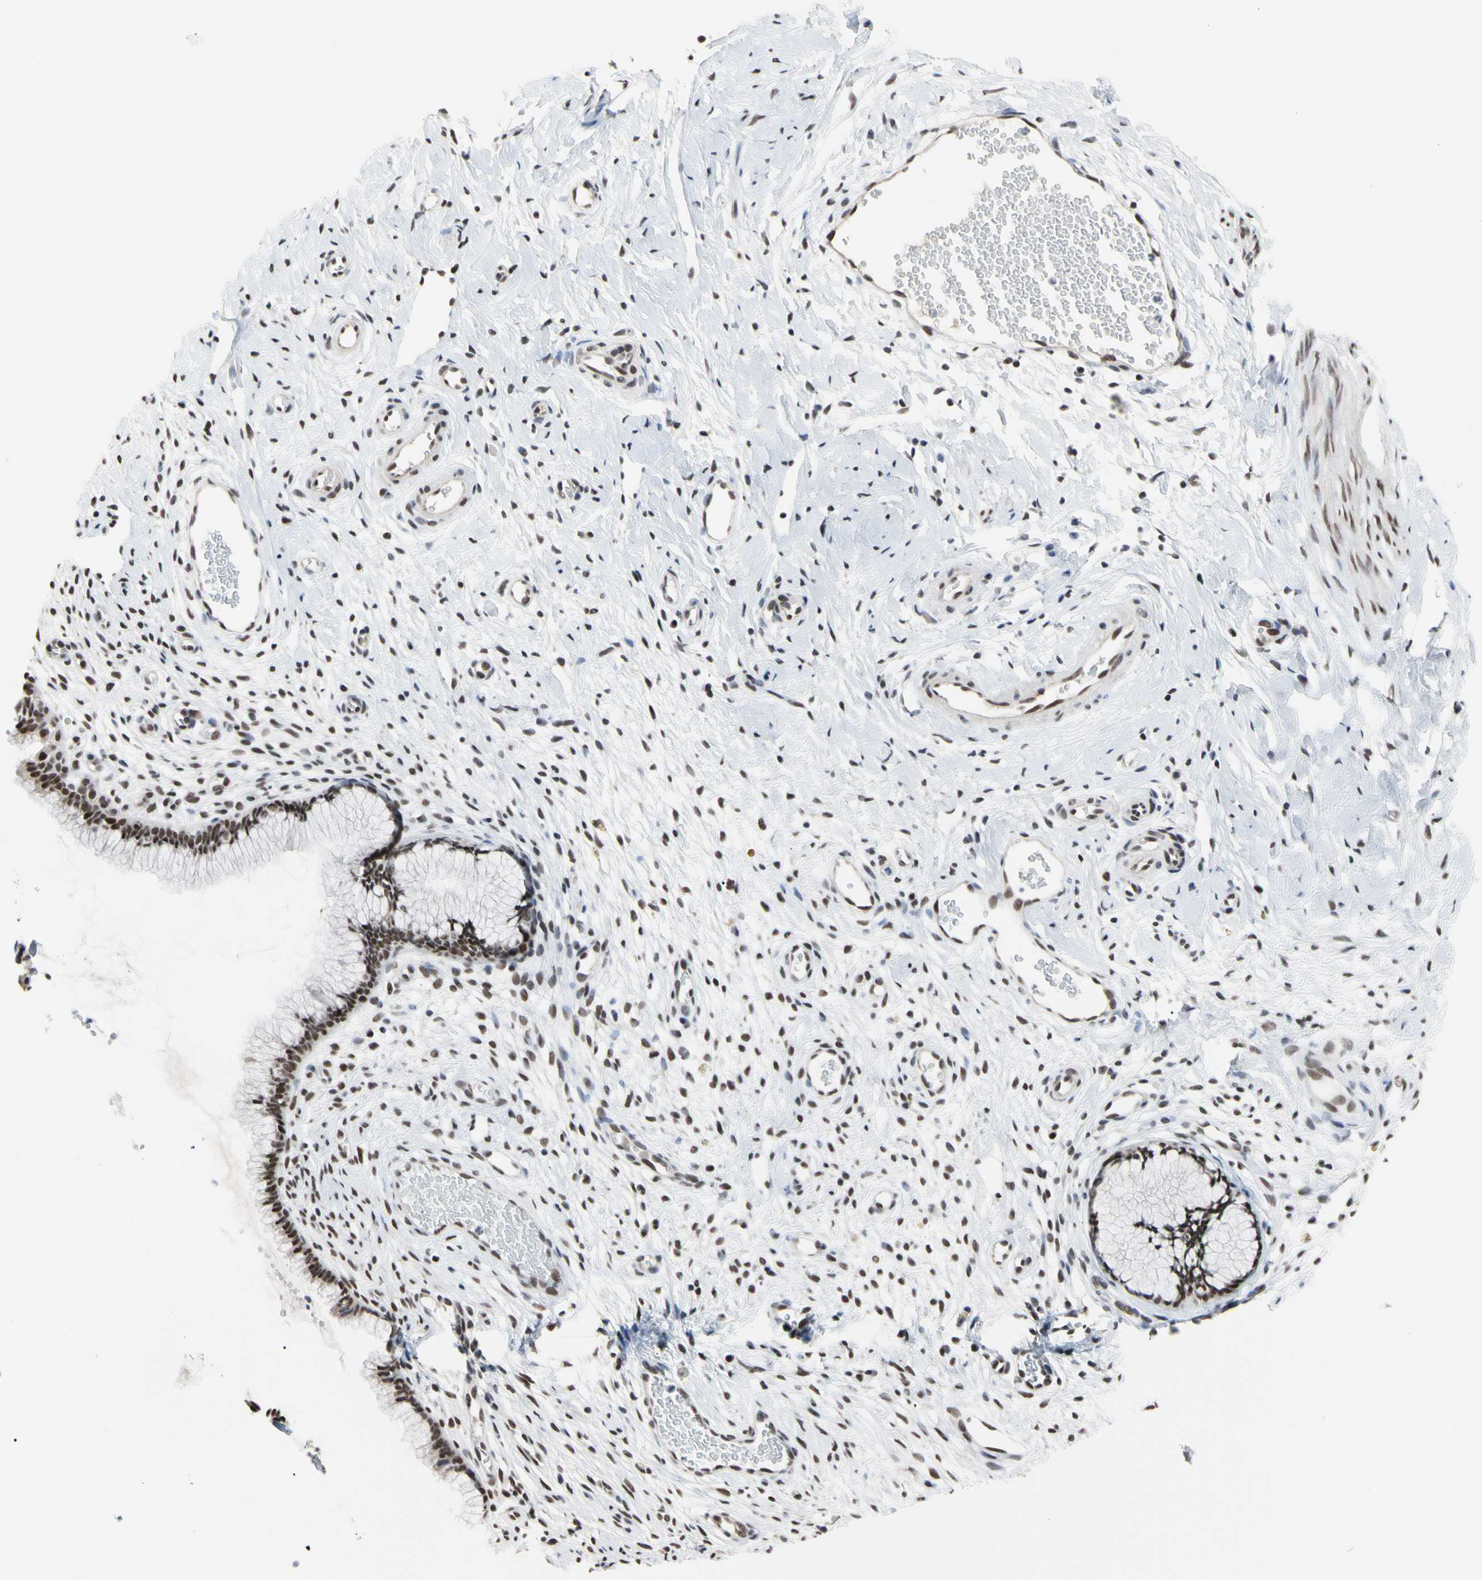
{"staining": {"intensity": "moderate", "quantity": ">75%", "location": "nuclear"}, "tissue": "cervix", "cell_type": "Glandular cells", "image_type": "normal", "snomed": [{"axis": "morphology", "description": "Normal tissue, NOS"}, {"axis": "topography", "description": "Cervix"}], "caption": "Immunohistochemistry photomicrograph of normal cervix: cervix stained using immunohistochemistry (IHC) reveals medium levels of moderate protein expression localized specifically in the nuclear of glandular cells, appearing as a nuclear brown color.", "gene": "FAM98B", "patient": {"sex": "female", "age": 65}}